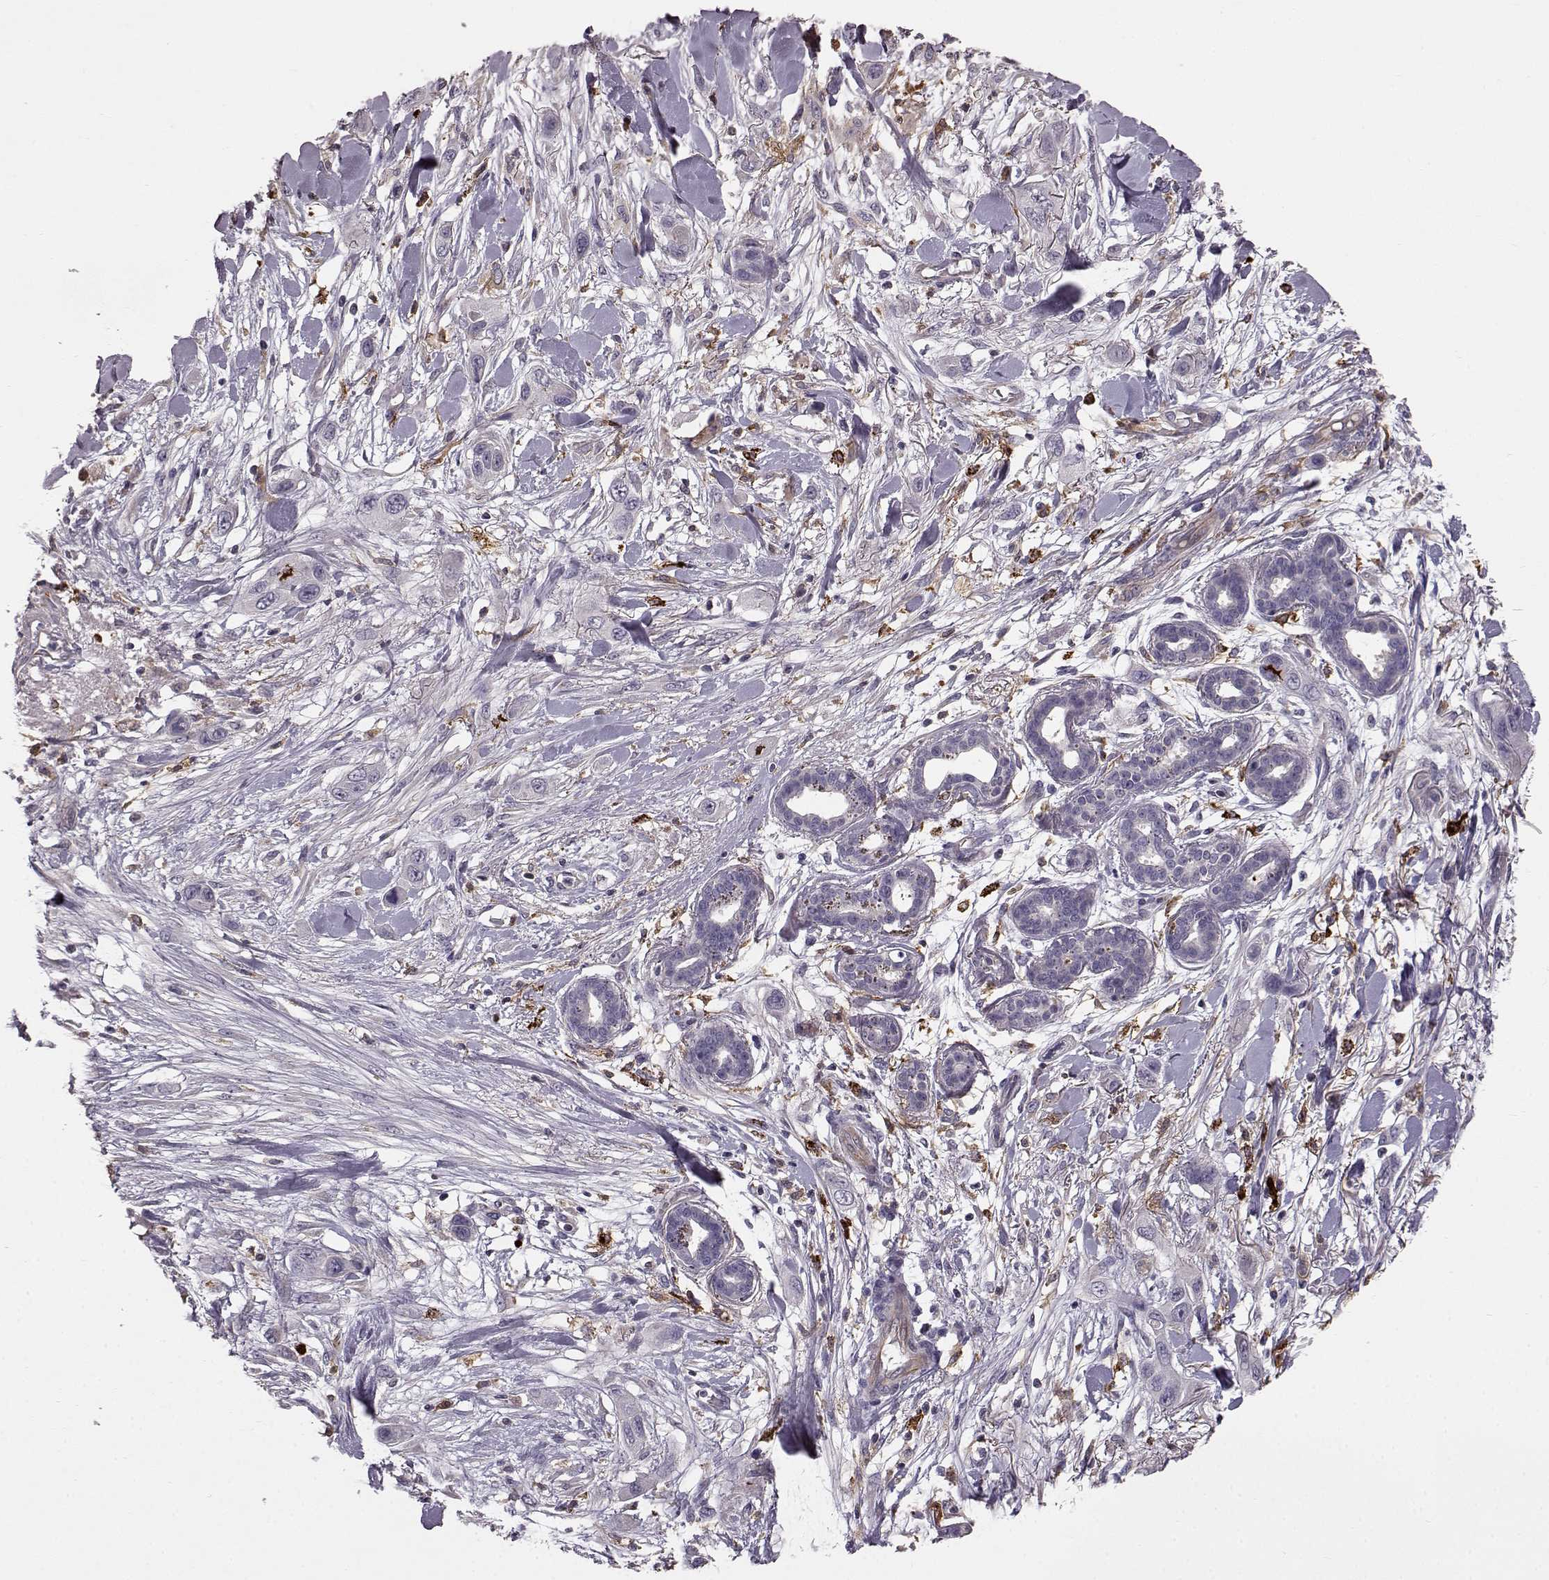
{"staining": {"intensity": "negative", "quantity": "none", "location": "none"}, "tissue": "skin cancer", "cell_type": "Tumor cells", "image_type": "cancer", "snomed": [{"axis": "morphology", "description": "Squamous cell carcinoma, NOS"}, {"axis": "topography", "description": "Skin"}], "caption": "This is a micrograph of immunohistochemistry (IHC) staining of squamous cell carcinoma (skin), which shows no positivity in tumor cells.", "gene": "CCNF", "patient": {"sex": "male", "age": 79}}